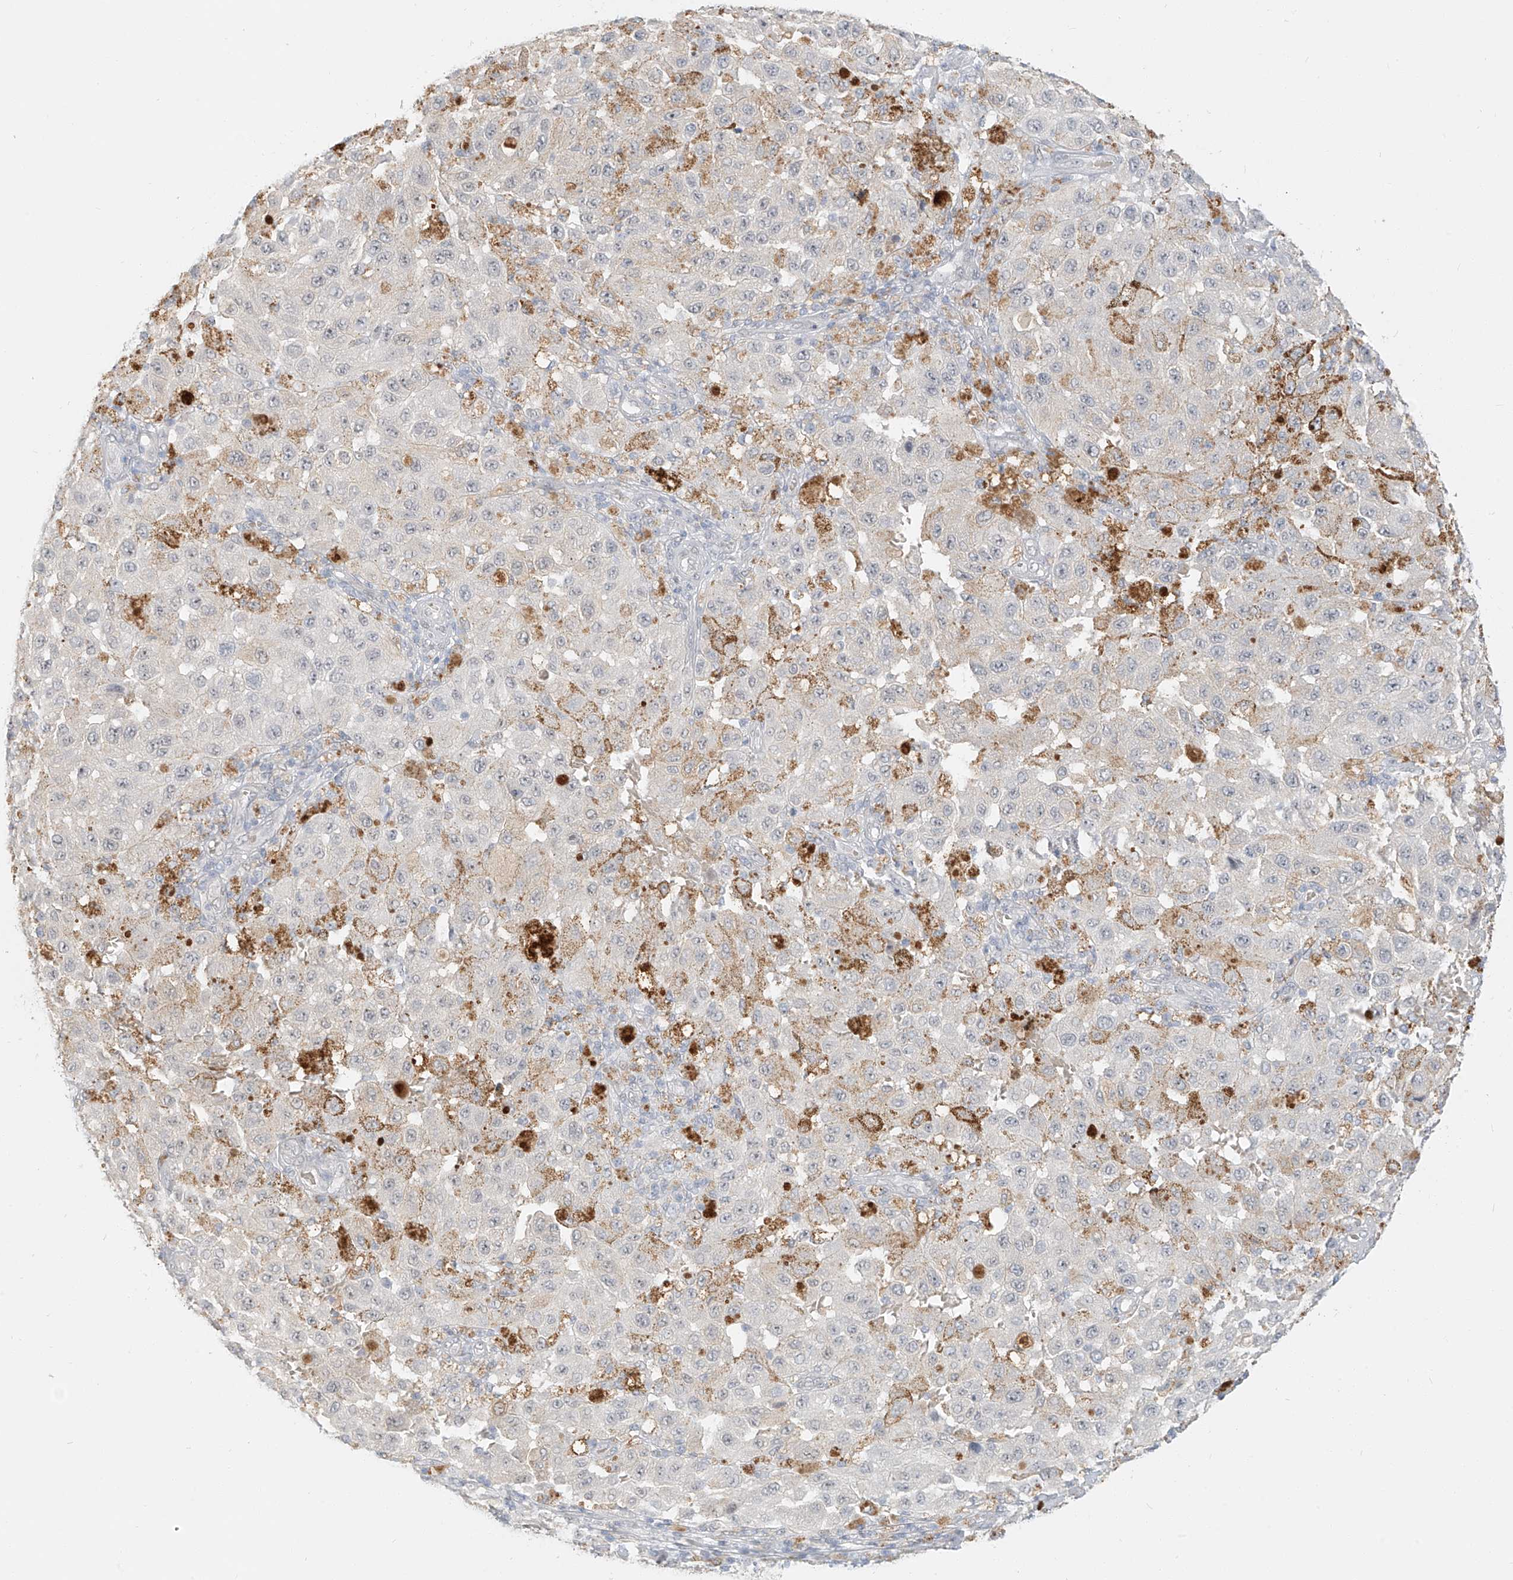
{"staining": {"intensity": "negative", "quantity": "none", "location": "none"}, "tissue": "melanoma", "cell_type": "Tumor cells", "image_type": "cancer", "snomed": [{"axis": "morphology", "description": "Malignant melanoma, NOS"}, {"axis": "topography", "description": "Skin"}], "caption": "Tumor cells are negative for protein expression in human malignant melanoma.", "gene": "ZNF774", "patient": {"sex": "female", "age": 64}}